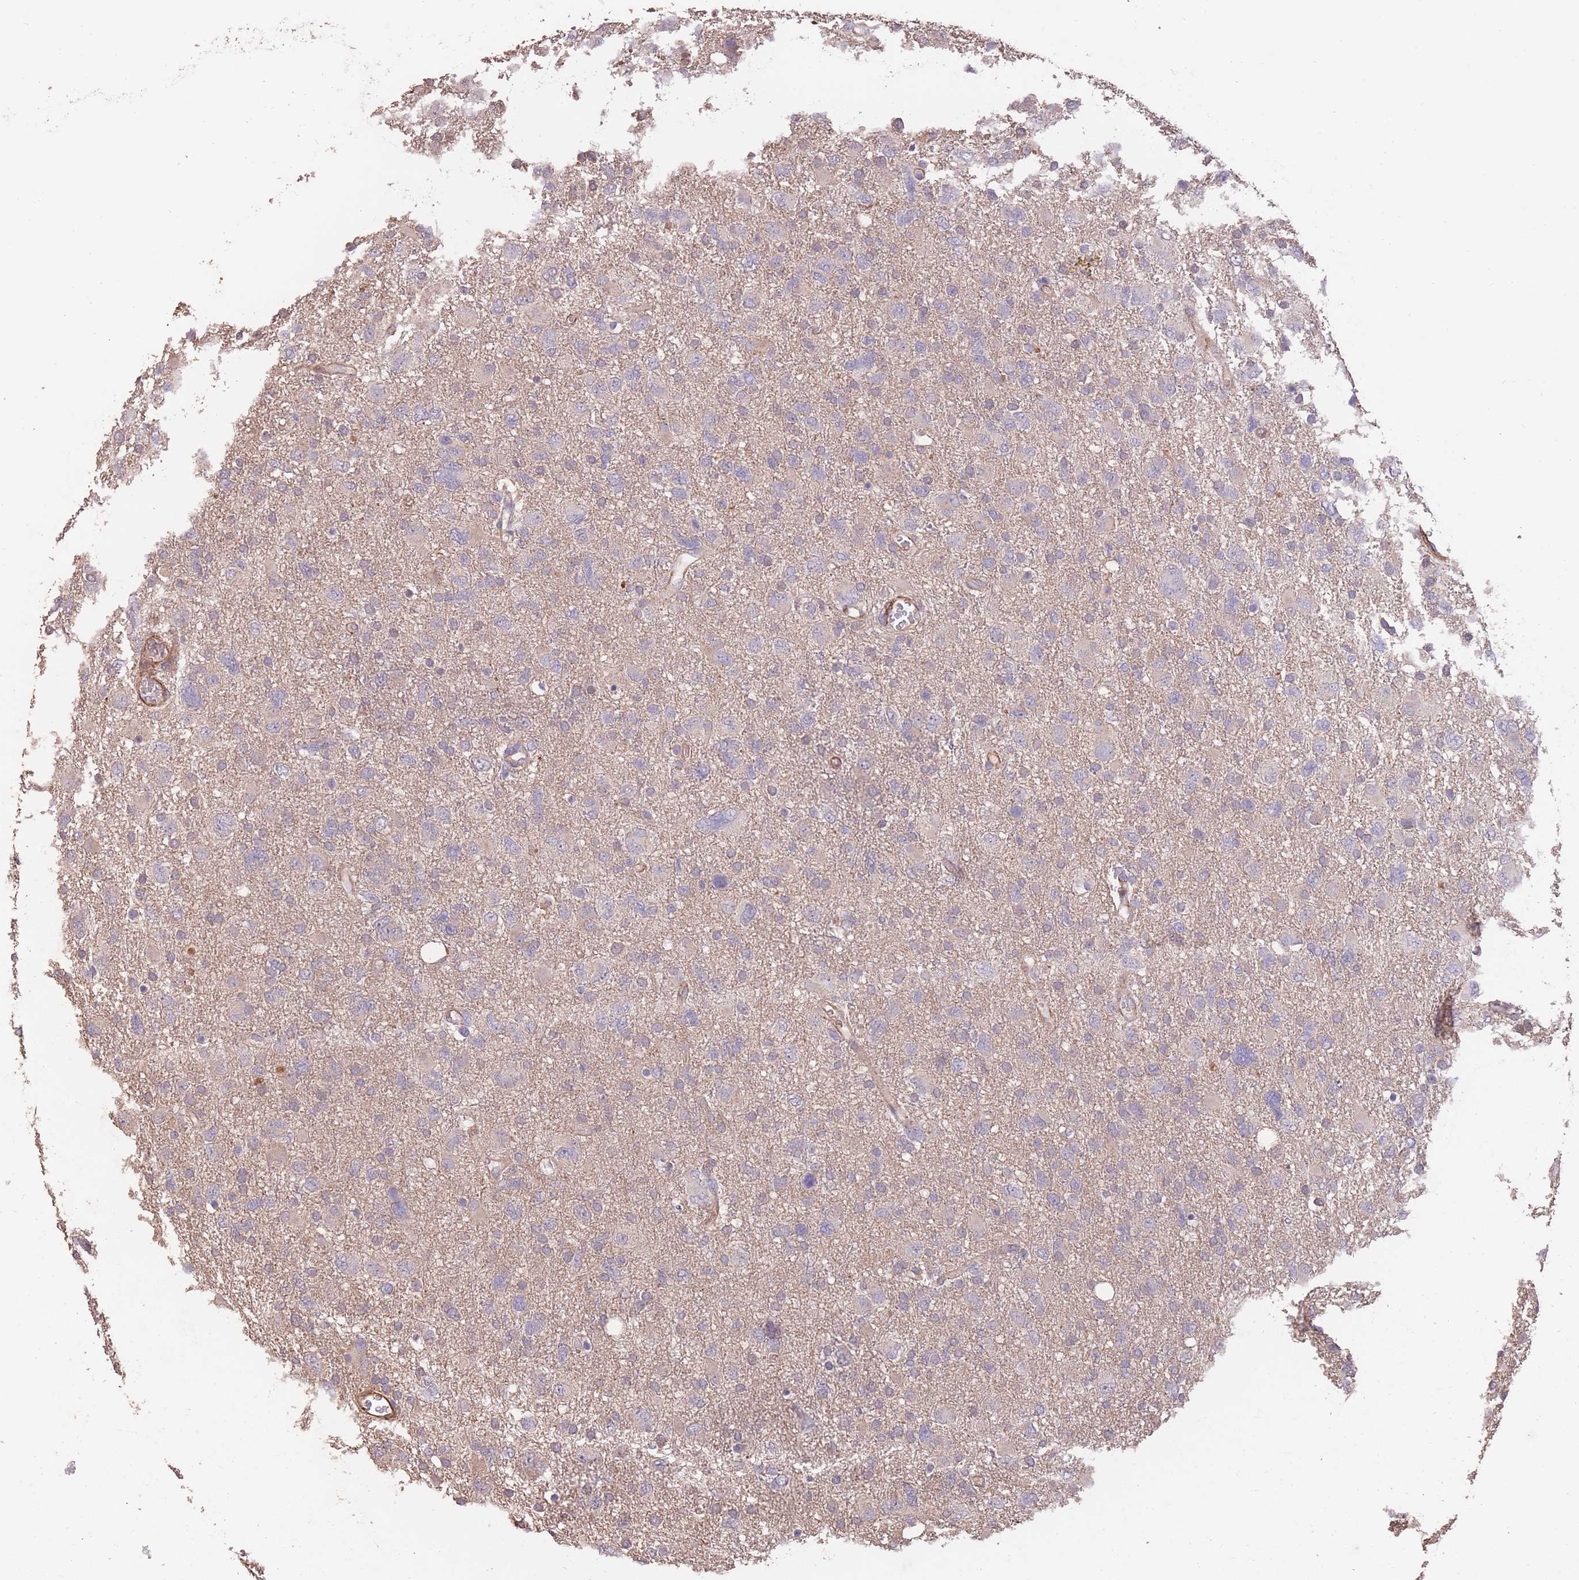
{"staining": {"intensity": "negative", "quantity": "none", "location": "none"}, "tissue": "glioma", "cell_type": "Tumor cells", "image_type": "cancer", "snomed": [{"axis": "morphology", "description": "Glioma, malignant, High grade"}, {"axis": "topography", "description": "Brain"}], "caption": "This is an immunohistochemistry (IHC) image of human glioma. There is no expression in tumor cells.", "gene": "NLRC4", "patient": {"sex": "male", "age": 61}}